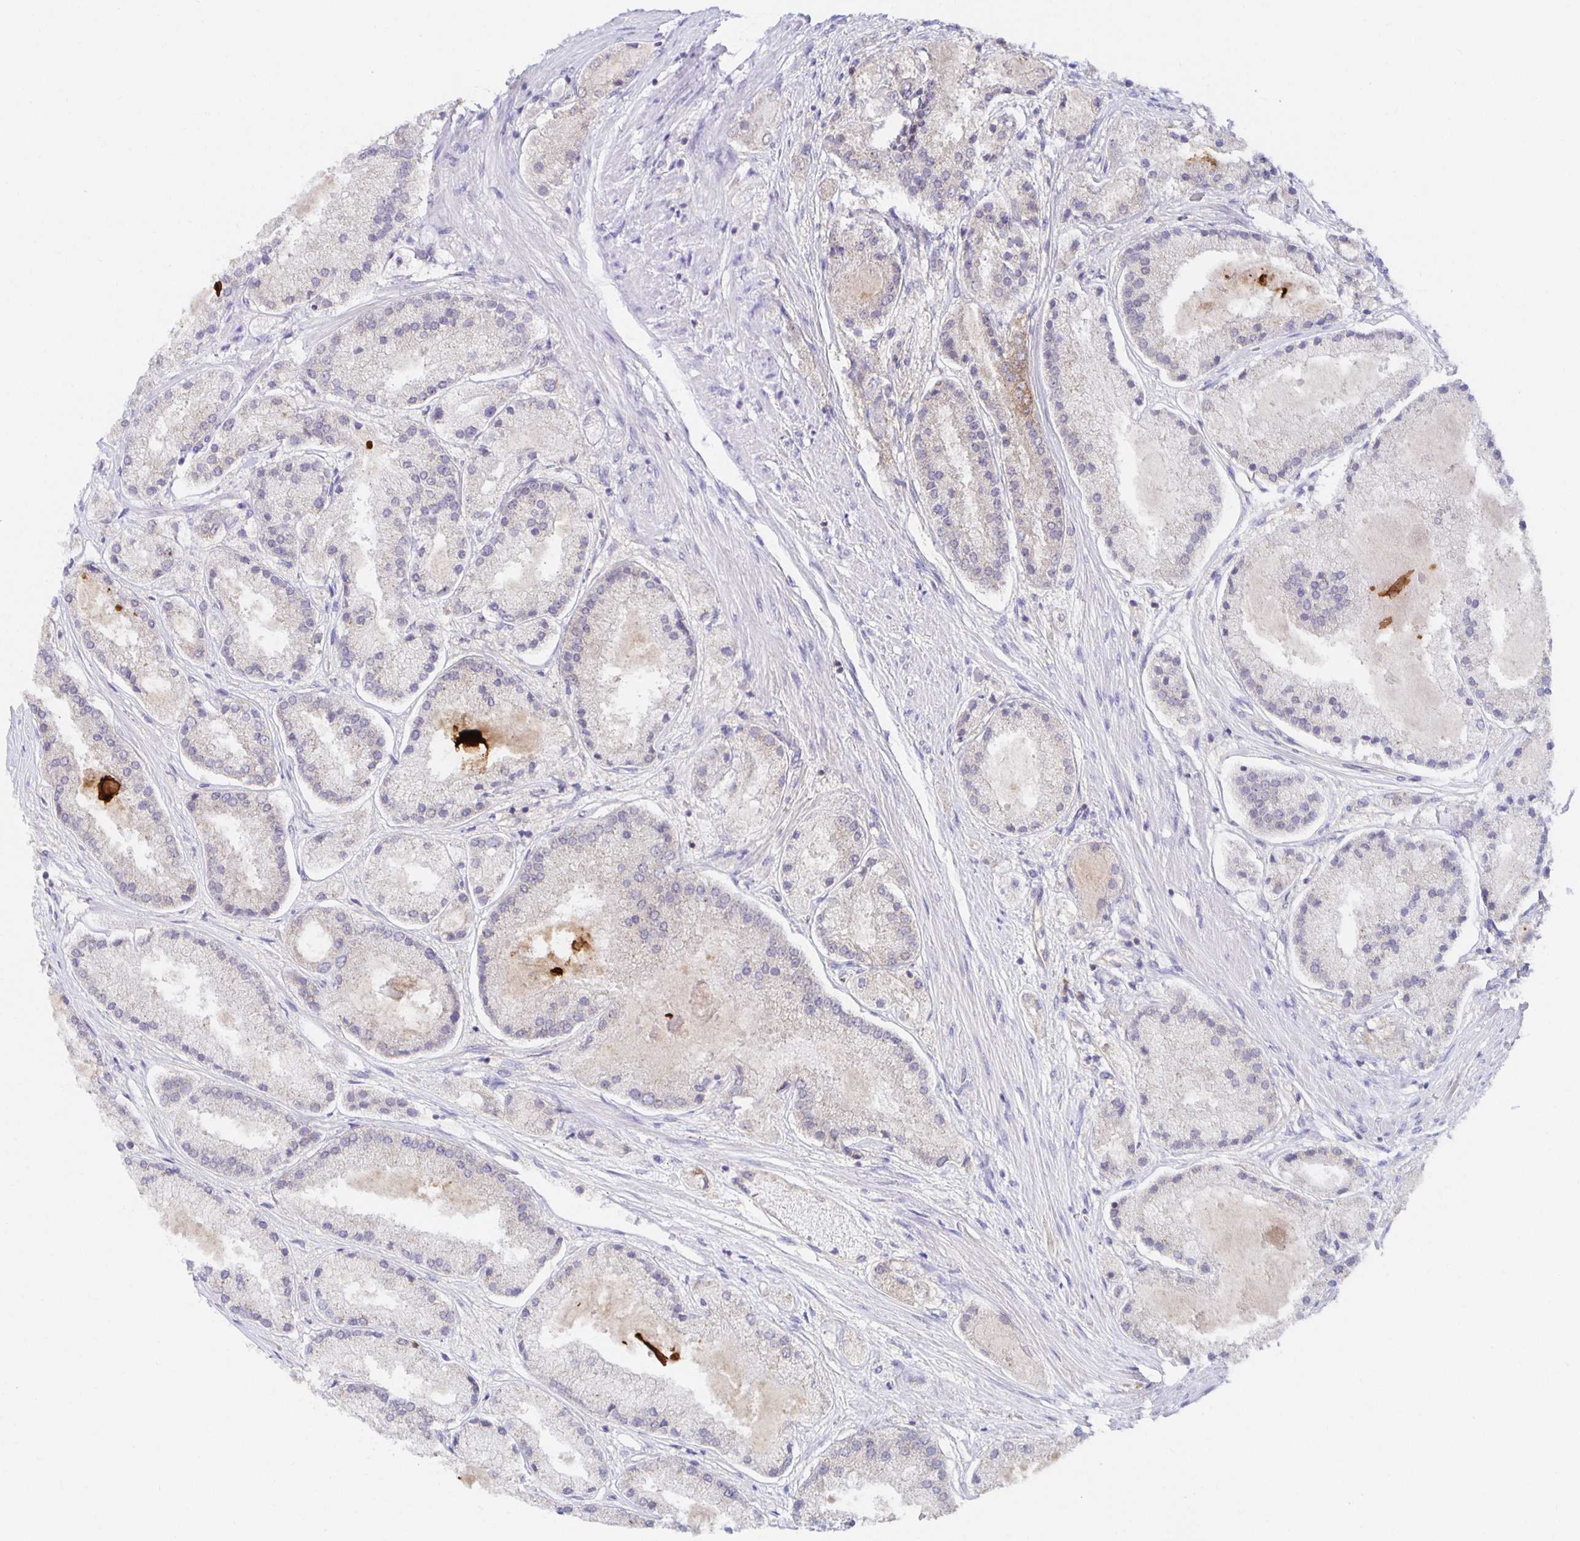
{"staining": {"intensity": "negative", "quantity": "none", "location": "none"}, "tissue": "prostate cancer", "cell_type": "Tumor cells", "image_type": "cancer", "snomed": [{"axis": "morphology", "description": "Adenocarcinoma, High grade"}, {"axis": "topography", "description": "Prostate"}], "caption": "Immunohistochemical staining of prostate cancer (adenocarcinoma (high-grade)) exhibits no significant staining in tumor cells. (Stains: DAB (3,3'-diaminobenzidine) immunohistochemistry with hematoxylin counter stain, Microscopy: brightfield microscopy at high magnification).", "gene": "BAD", "patient": {"sex": "male", "age": 67}}